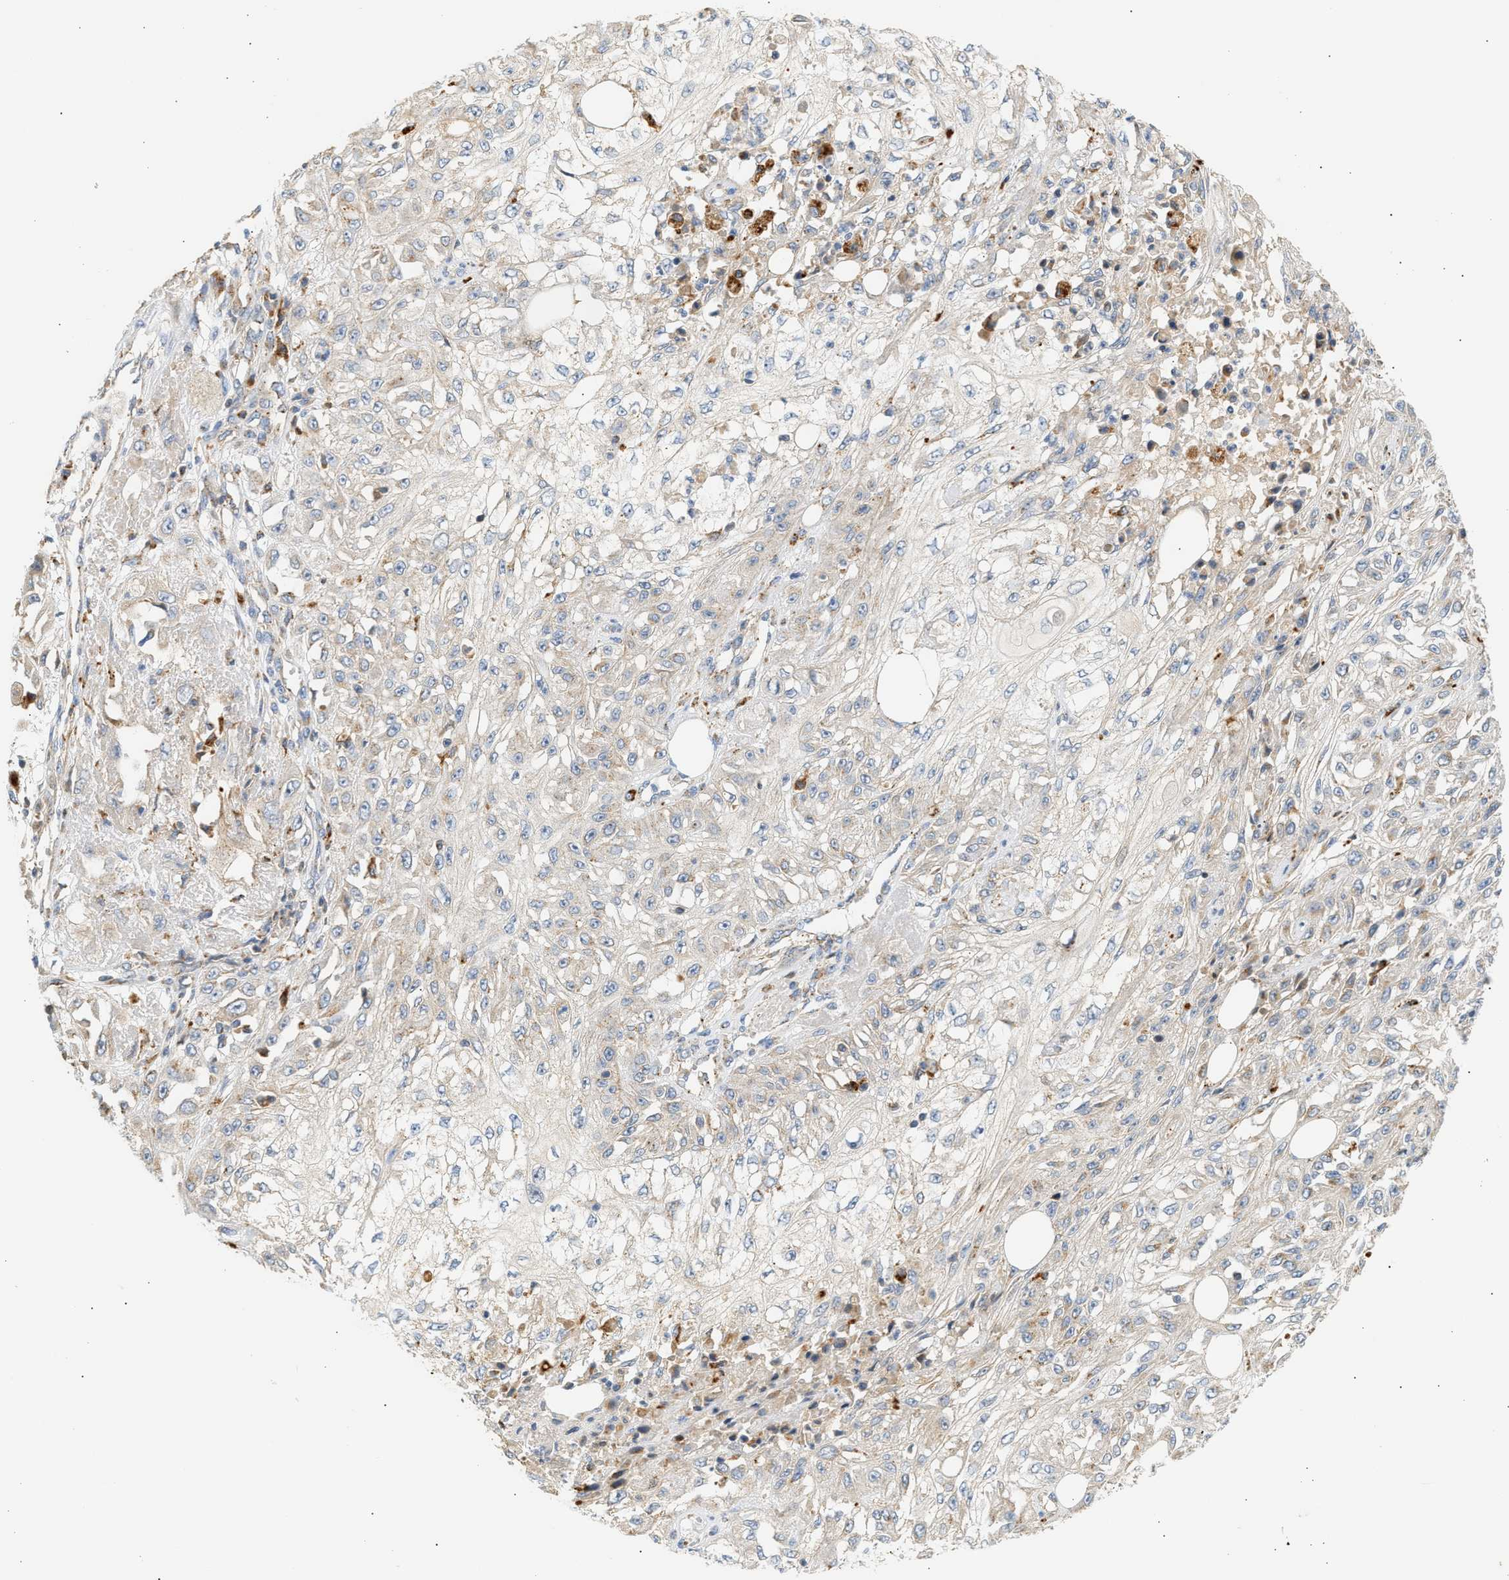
{"staining": {"intensity": "weak", "quantity": "25%-75%", "location": "cytoplasmic/membranous"}, "tissue": "skin cancer", "cell_type": "Tumor cells", "image_type": "cancer", "snomed": [{"axis": "morphology", "description": "Squamous cell carcinoma, NOS"}, {"axis": "morphology", "description": "Squamous cell carcinoma, metastatic, NOS"}, {"axis": "topography", "description": "Skin"}, {"axis": "topography", "description": "Lymph node"}], "caption": "This is a histology image of immunohistochemistry (IHC) staining of skin squamous cell carcinoma, which shows weak positivity in the cytoplasmic/membranous of tumor cells.", "gene": "ENTHD1", "patient": {"sex": "male", "age": 75}}